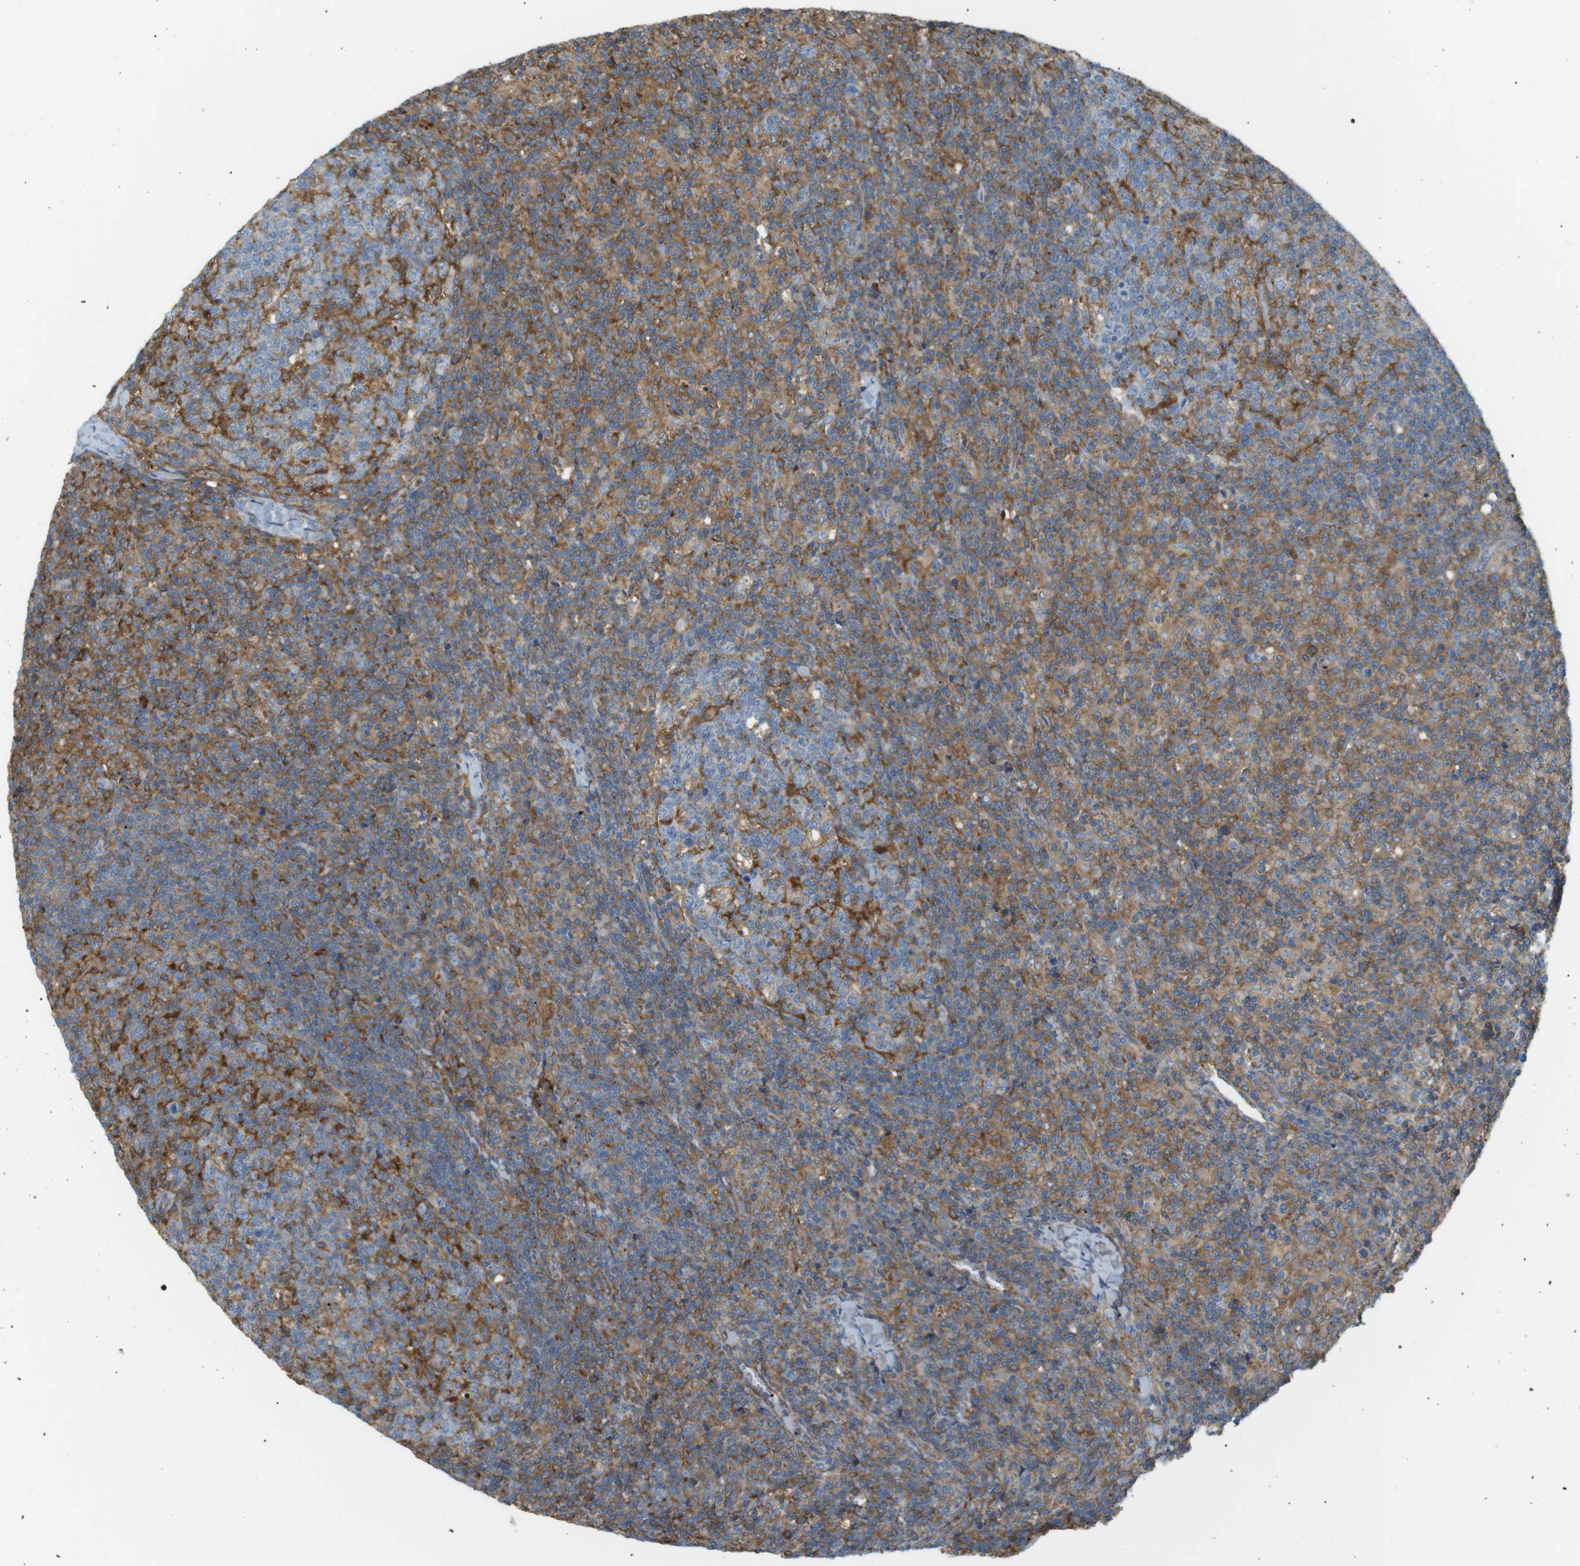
{"staining": {"intensity": "moderate", "quantity": "25%-75%", "location": "cytoplasmic/membranous"}, "tissue": "lymph node", "cell_type": "Germinal center cells", "image_type": "normal", "snomed": [{"axis": "morphology", "description": "Normal tissue, NOS"}, {"axis": "morphology", "description": "Inflammation, NOS"}, {"axis": "topography", "description": "Lymph node"}], "caption": "The immunohistochemical stain highlights moderate cytoplasmic/membranous positivity in germinal center cells of benign lymph node. The protein of interest is shown in brown color, while the nuclei are stained blue.", "gene": "PEPD", "patient": {"sex": "male", "age": 55}}